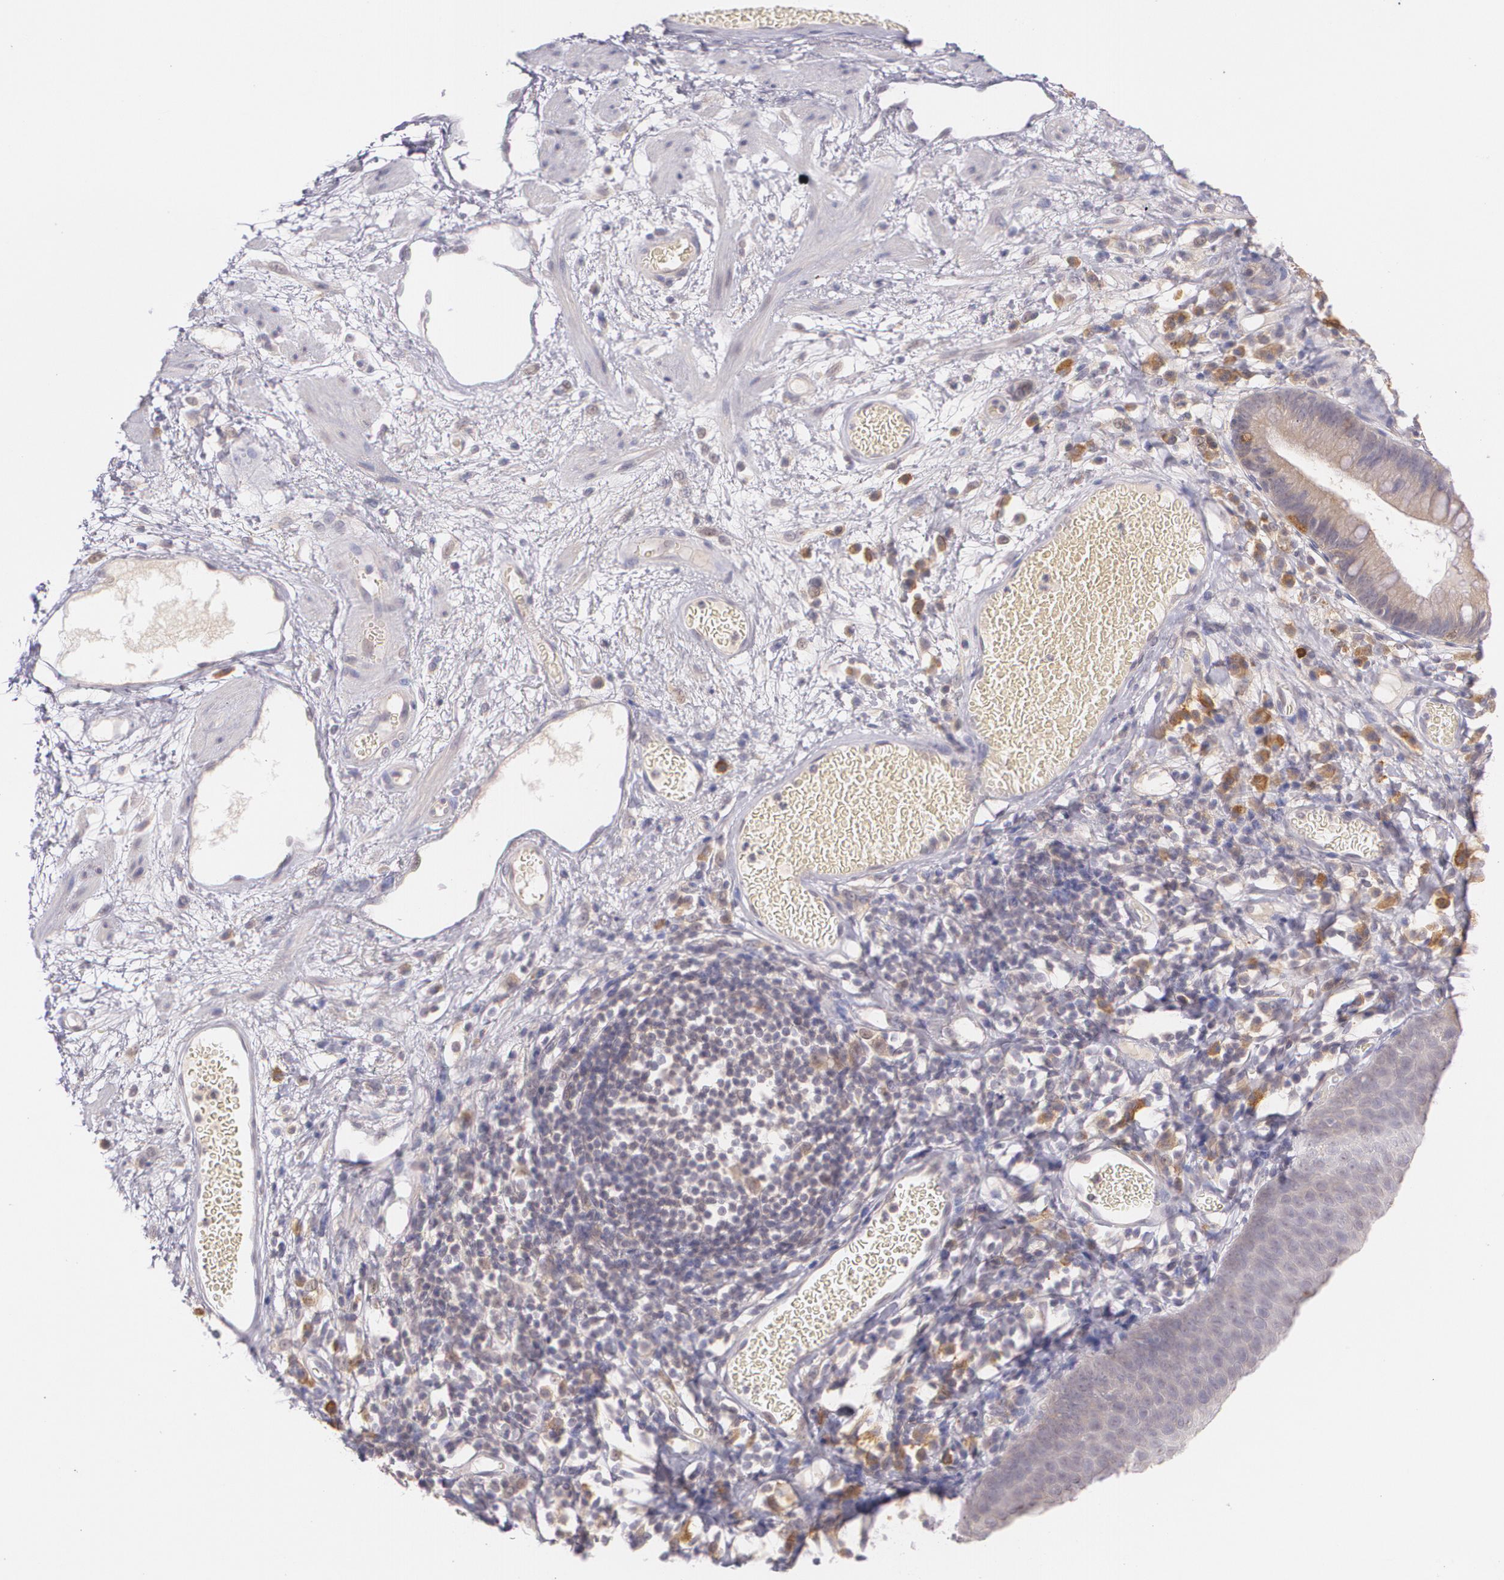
{"staining": {"intensity": "moderate", "quantity": ">75%", "location": "cytoplasmic/membranous"}, "tissue": "skin", "cell_type": "Epidermal cells", "image_type": "normal", "snomed": [{"axis": "morphology", "description": "Normal tissue, NOS"}, {"axis": "morphology", "description": "Hemorrhoids"}, {"axis": "morphology", "description": "Inflammation, NOS"}, {"axis": "topography", "description": "Anal"}], "caption": "IHC of unremarkable skin displays medium levels of moderate cytoplasmic/membranous positivity in about >75% of epidermal cells.", "gene": "CCL17", "patient": {"sex": "male", "age": 60}}